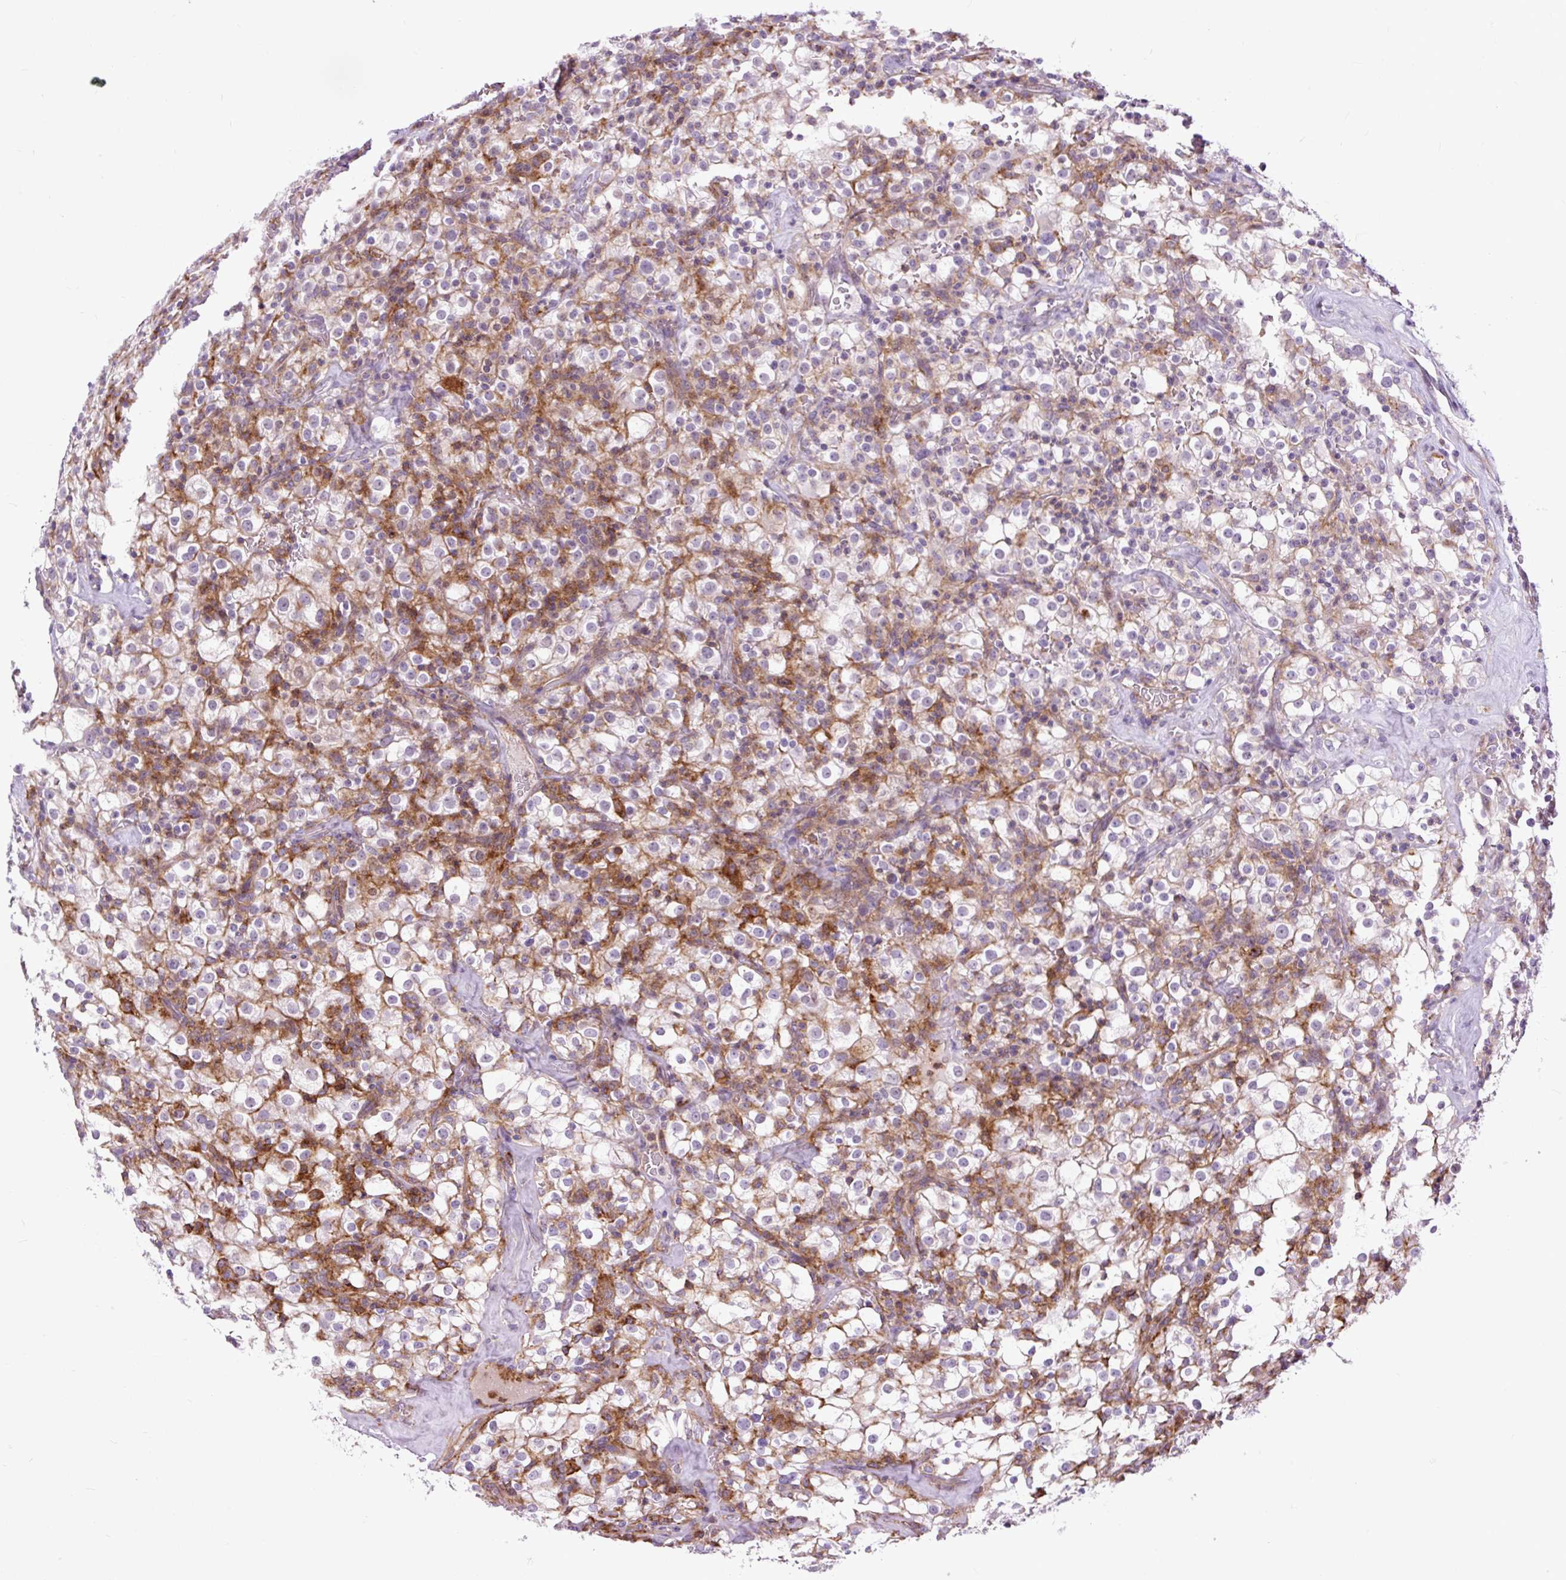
{"staining": {"intensity": "negative", "quantity": "none", "location": "none"}, "tissue": "renal cancer", "cell_type": "Tumor cells", "image_type": "cancer", "snomed": [{"axis": "morphology", "description": "Adenocarcinoma, NOS"}, {"axis": "topography", "description": "Kidney"}], "caption": "A histopathology image of renal cancer stained for a protein exhibits no brown staining in tumor cells. (Stains: DAB (3,3'-diaminobenzidine) immunohistochemistry with hematoxylin counter stain, Microscopy: brightfield microscopy at high magnification).", "gene": "ZNF197", "patient": {"sex": "female", "age": 74}}